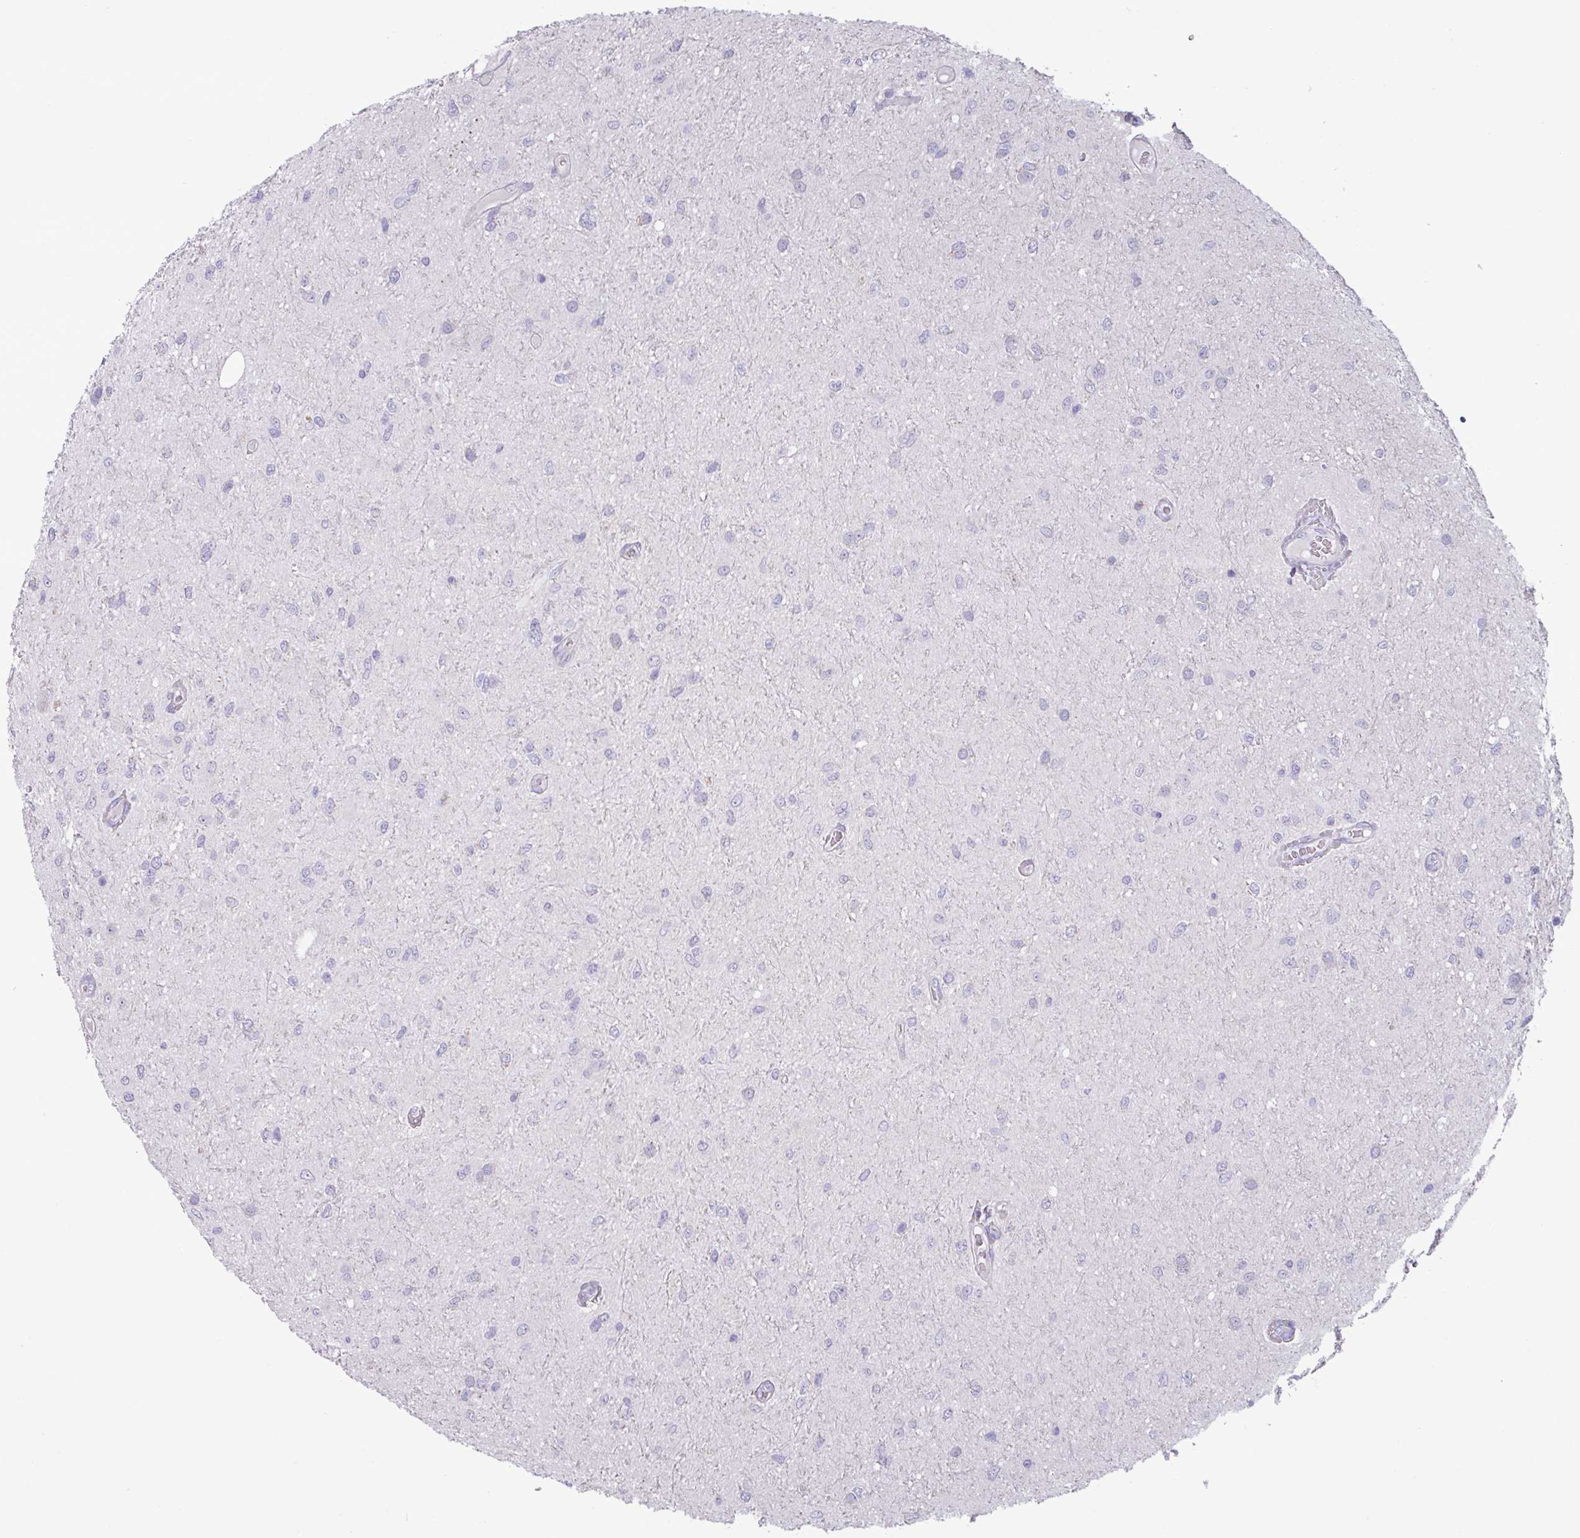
{"staining": {"intensity": "negative", "quantity": "none", "location": "none"}, "tissue": "glioma", "cell_type": "Tumor cells", "image_type": "cancer", "snomed": [{"axis": "morphology", "description": "Glioma, malignant, Low grade"}, {"axis": "topography", "description": "Cerebellum"}], "caption": "A photomicrograph of human low-grade glioma (malignant) is negative for staining in tumor cells.", "gene": "MT-ND4", "patient": {"sex": "female", "age": 5}}